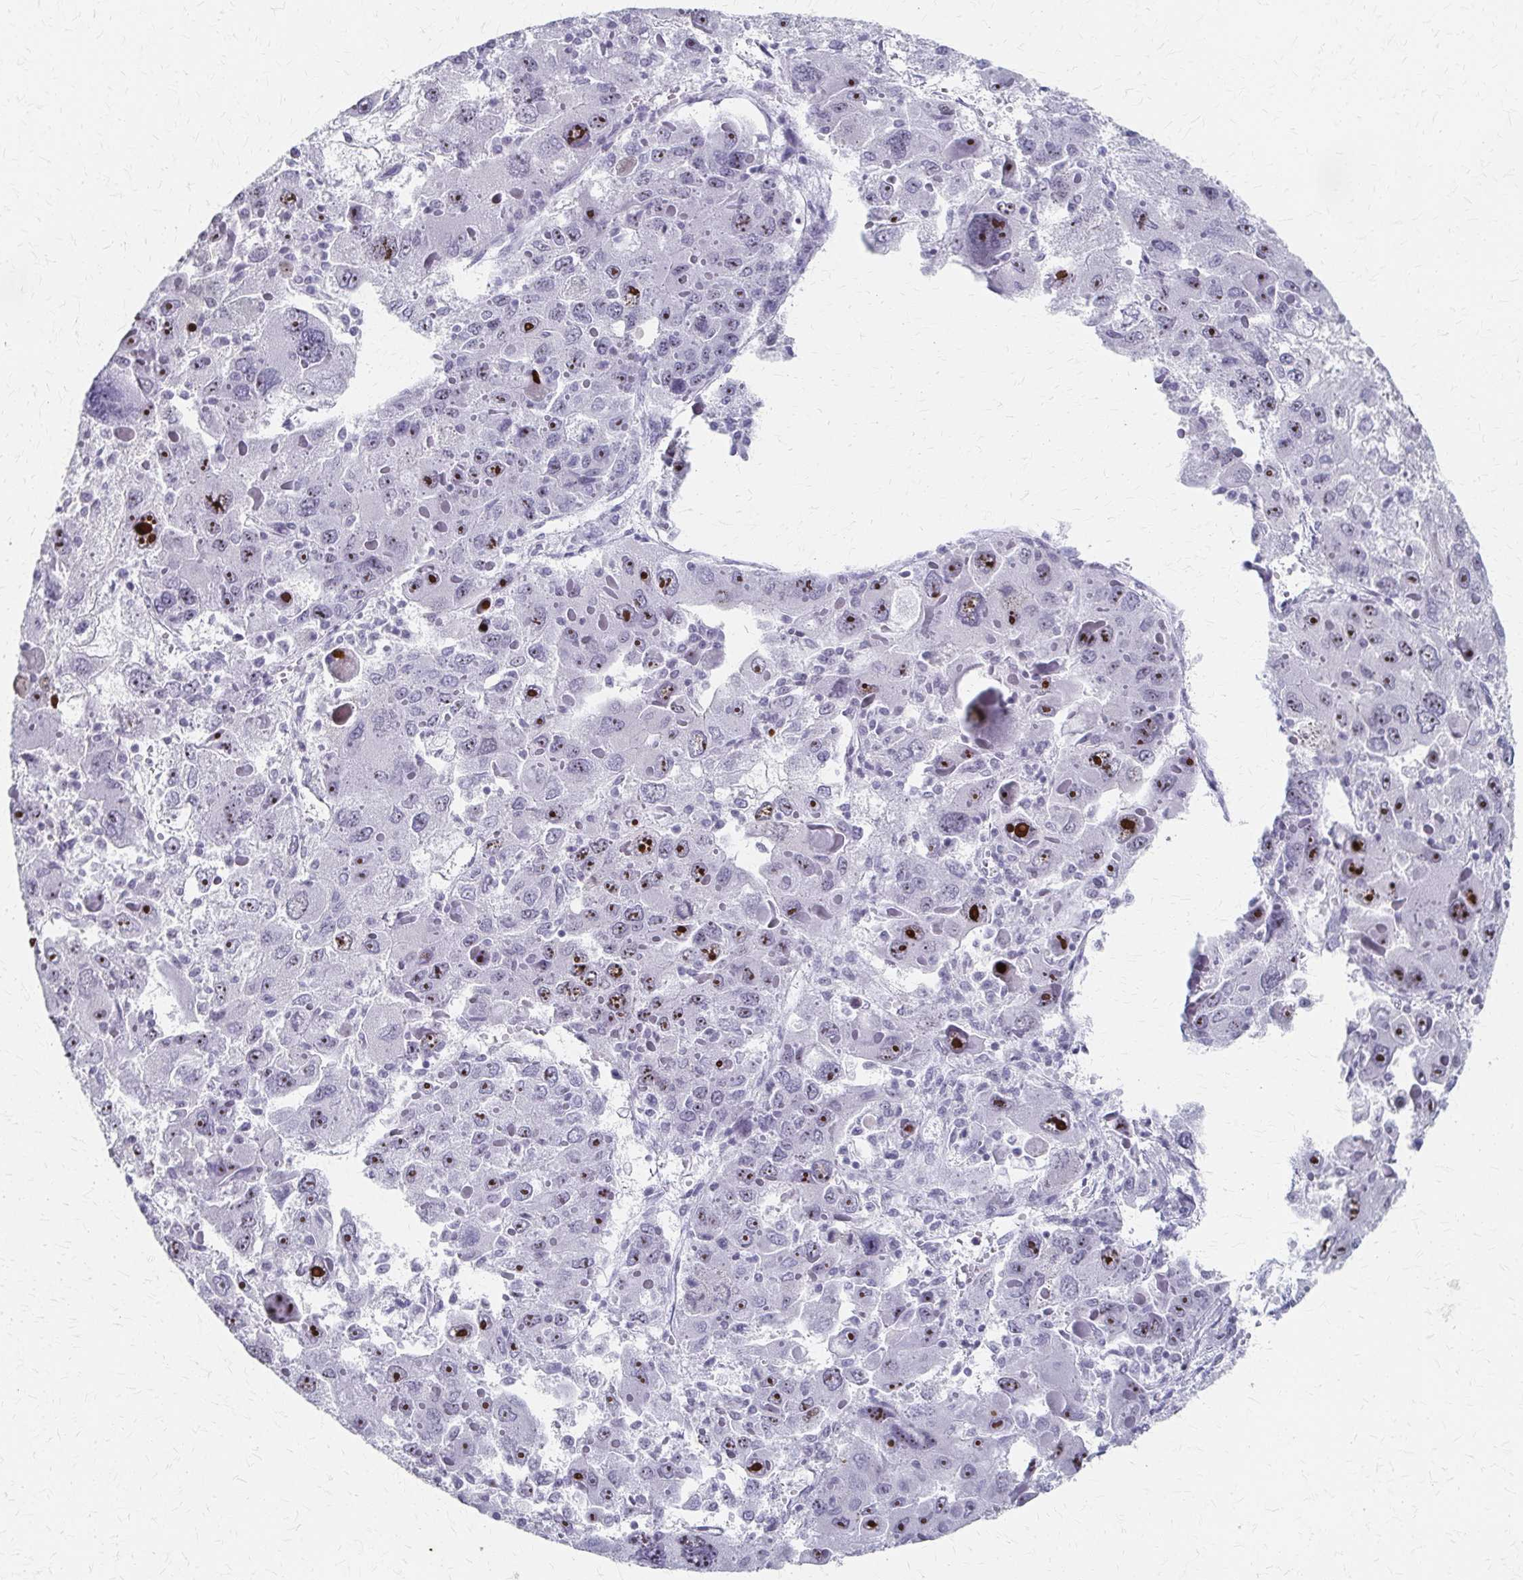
{"staining": {"intensity": "strong", "quantity": "<25%", "location": "nuclear"}, "tissue": "liver cancer", "cell_type": "Tumor cells", "image_type": "cancer", "snomed": [{"axis": "morphology", "description": "Carcinoma, Hepatocellular, NOS"}, {"axis": "topography", "description": "Liver"}], "caption": "Protein staining of liver cancer (hepatocellular carcinoma) tissue exhibits strong nuclear positivity in about <25% of tumor cells.", "gene": "PES1", "patient": {"sex": "female", "age": 41}}